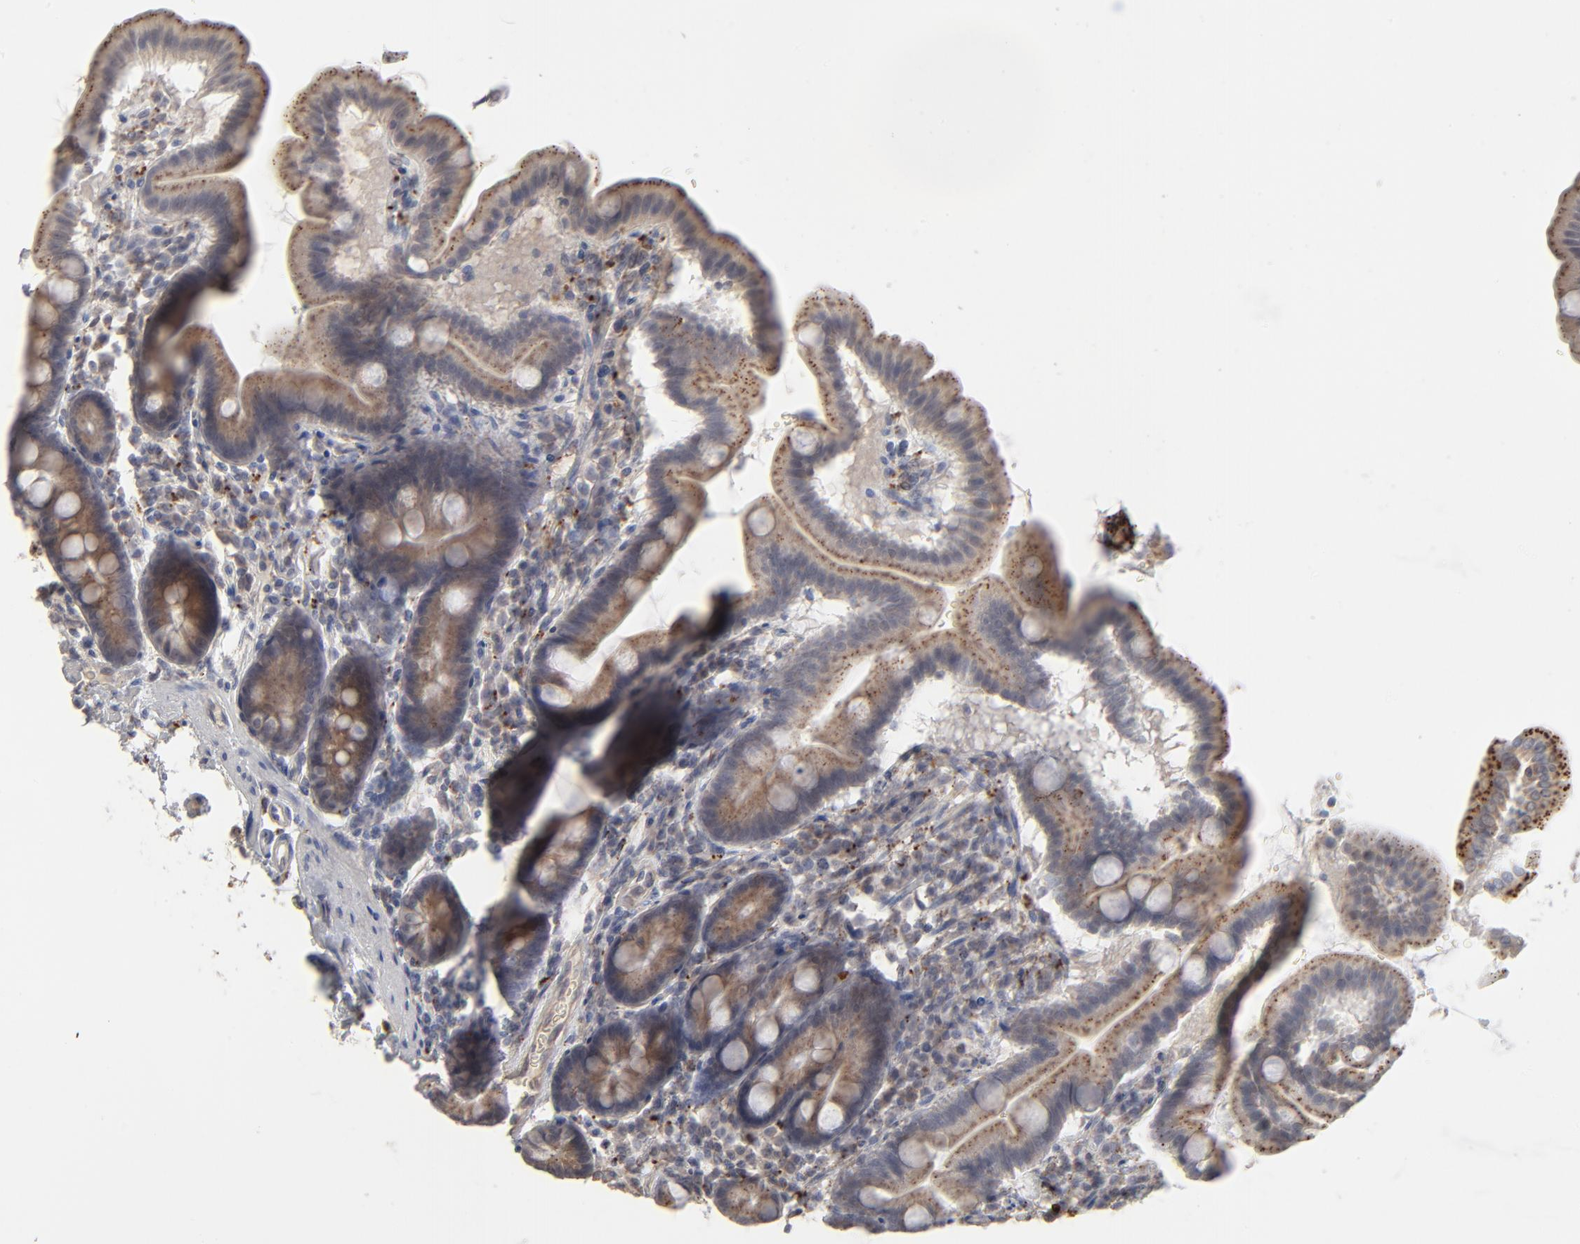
{"staining": {"intensity": "moderate", "quantity": ">75%", "location": "cytoplasmic/membranous"}, "tissue": "duodenum", "cell_type": "Glandular cells", "image_type": "normal", "snomed": [{"axis": "morphology", "description": "Normal tissue, NOS"}, {"axis": "topography", "description": "Duodenum"}], "caption": "The image reveals staining of benign duodenum, revealing moderate cytoplasmic/membranous protein positivity (brown color) within glandular cells.", "gene": "POMT2", "patient": {"sex": "male", "age": 50}}